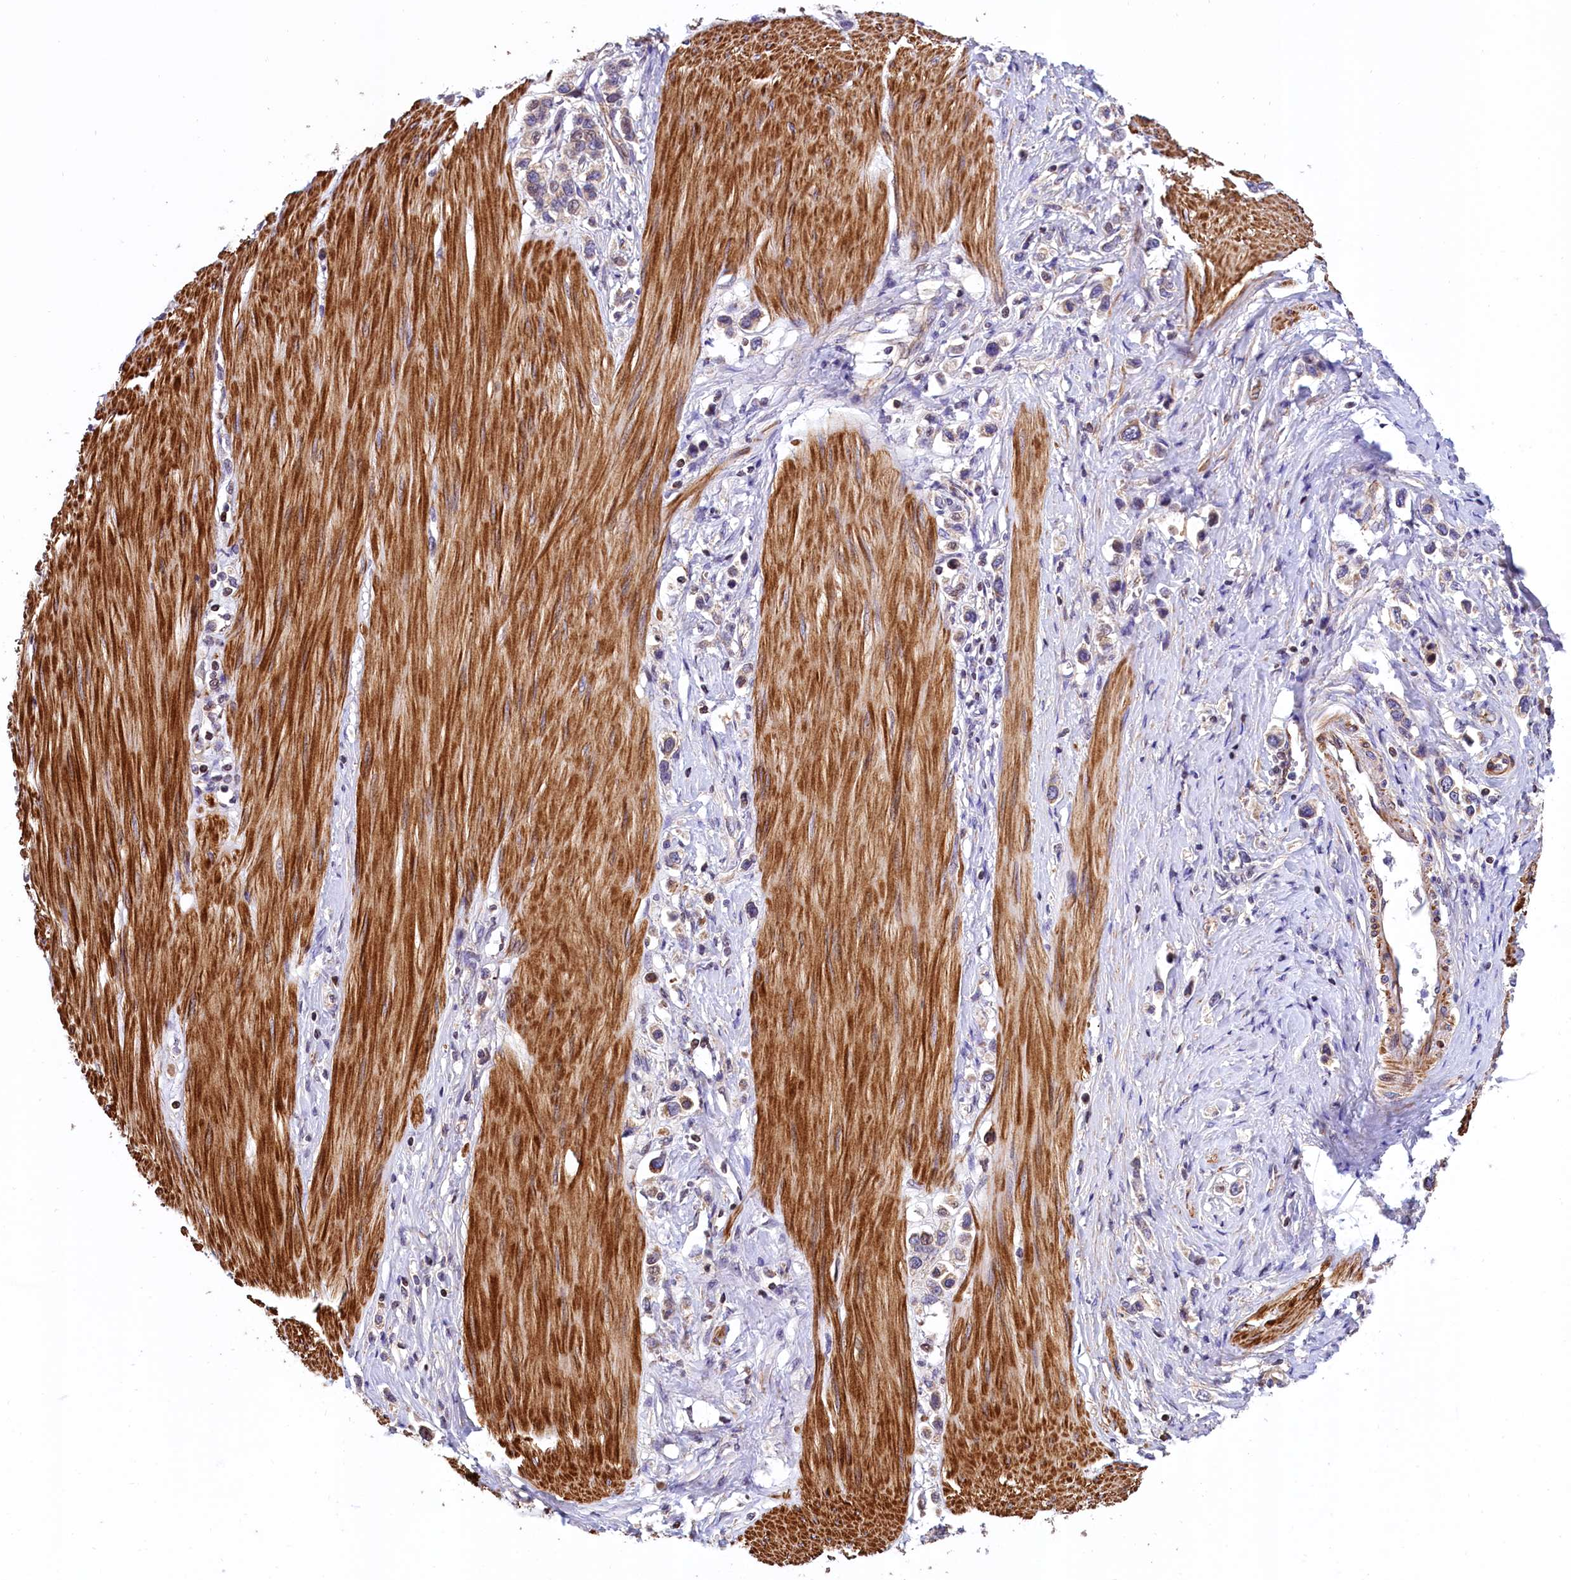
{"staining": {"intensity": "negative", "quantity": "none", "location": "none"}, "tissue": "stomach cancer", "cell_type": "Tumor cells", "image_type": "cancer", "snomed": [{"axis": "morphology", "description": "Adenocarcinoma, NOS"}, {"axis": "topography", "description": "Stomach"}], "caption": "High magnification brightfield microscopy of stomach adenocarcinoma stained with DAB (brown) and counterstained with hematoxylin (blue): tumor cells show no significant positivity. (Immunohistochemistry, brightfield microscopy, high magnification).", "gene": "ZNF2", "patient": {"sex": "female", "age": 65}}